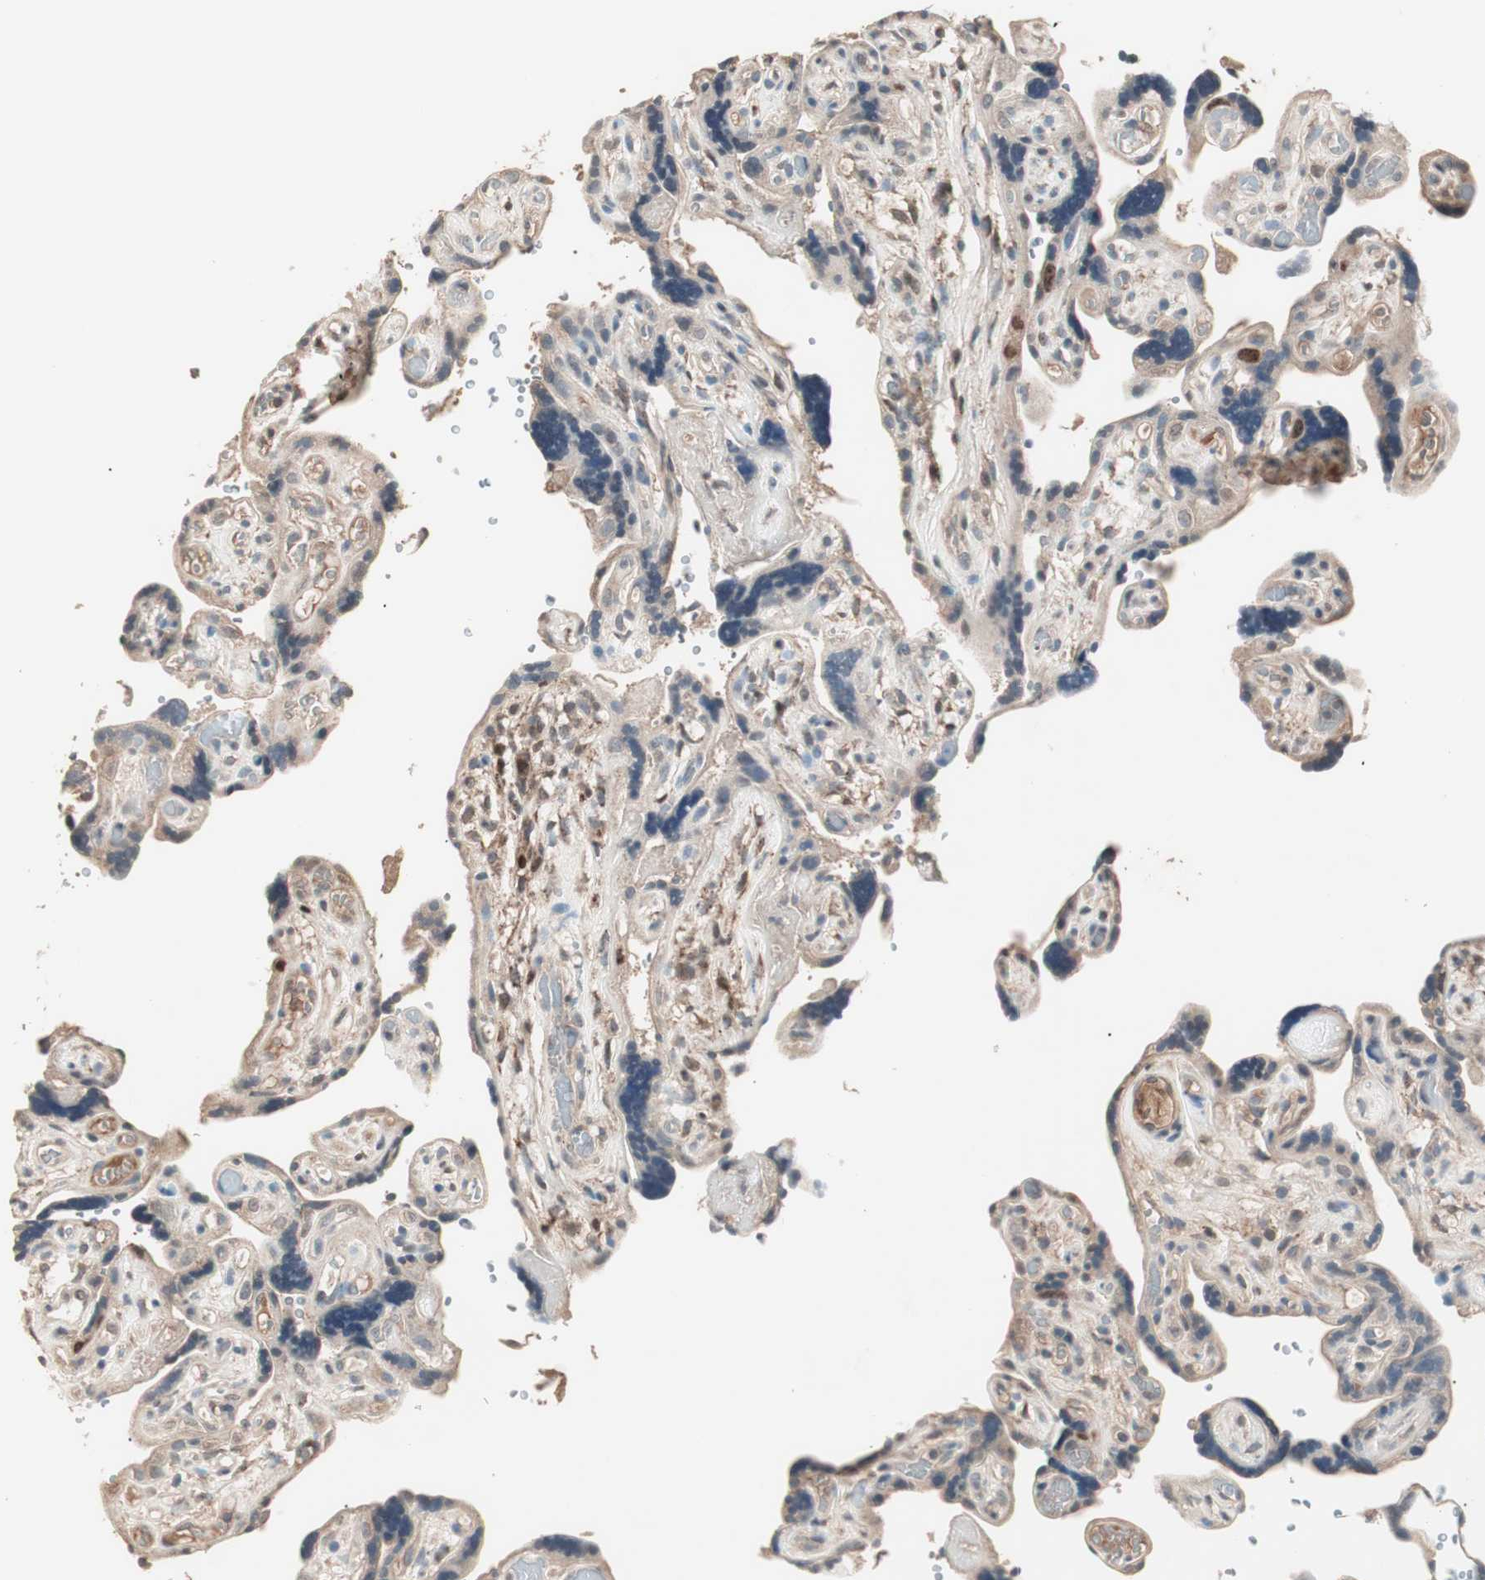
{"staining": {"intensity": "moderate", "quantity": ">75%", "location": "cytoplasmic/membranous,nuclear"}, "tissue": "placenta", "cell_type": "Decidual cells", "image_type": "normal", "snomed": [{"axis": "morphology", "description": "Normal tissue, NOS"}, {"axis": "topography", "description": "Placenta"}], "caption": "Protein expression analysis of unremarkable placenta shows moderate cytoplasmic/membranous,nuclear staining in about >75% of decidual cells.", "gene": "NFRKB", "patient": {"sex": "female", "age": 30}}